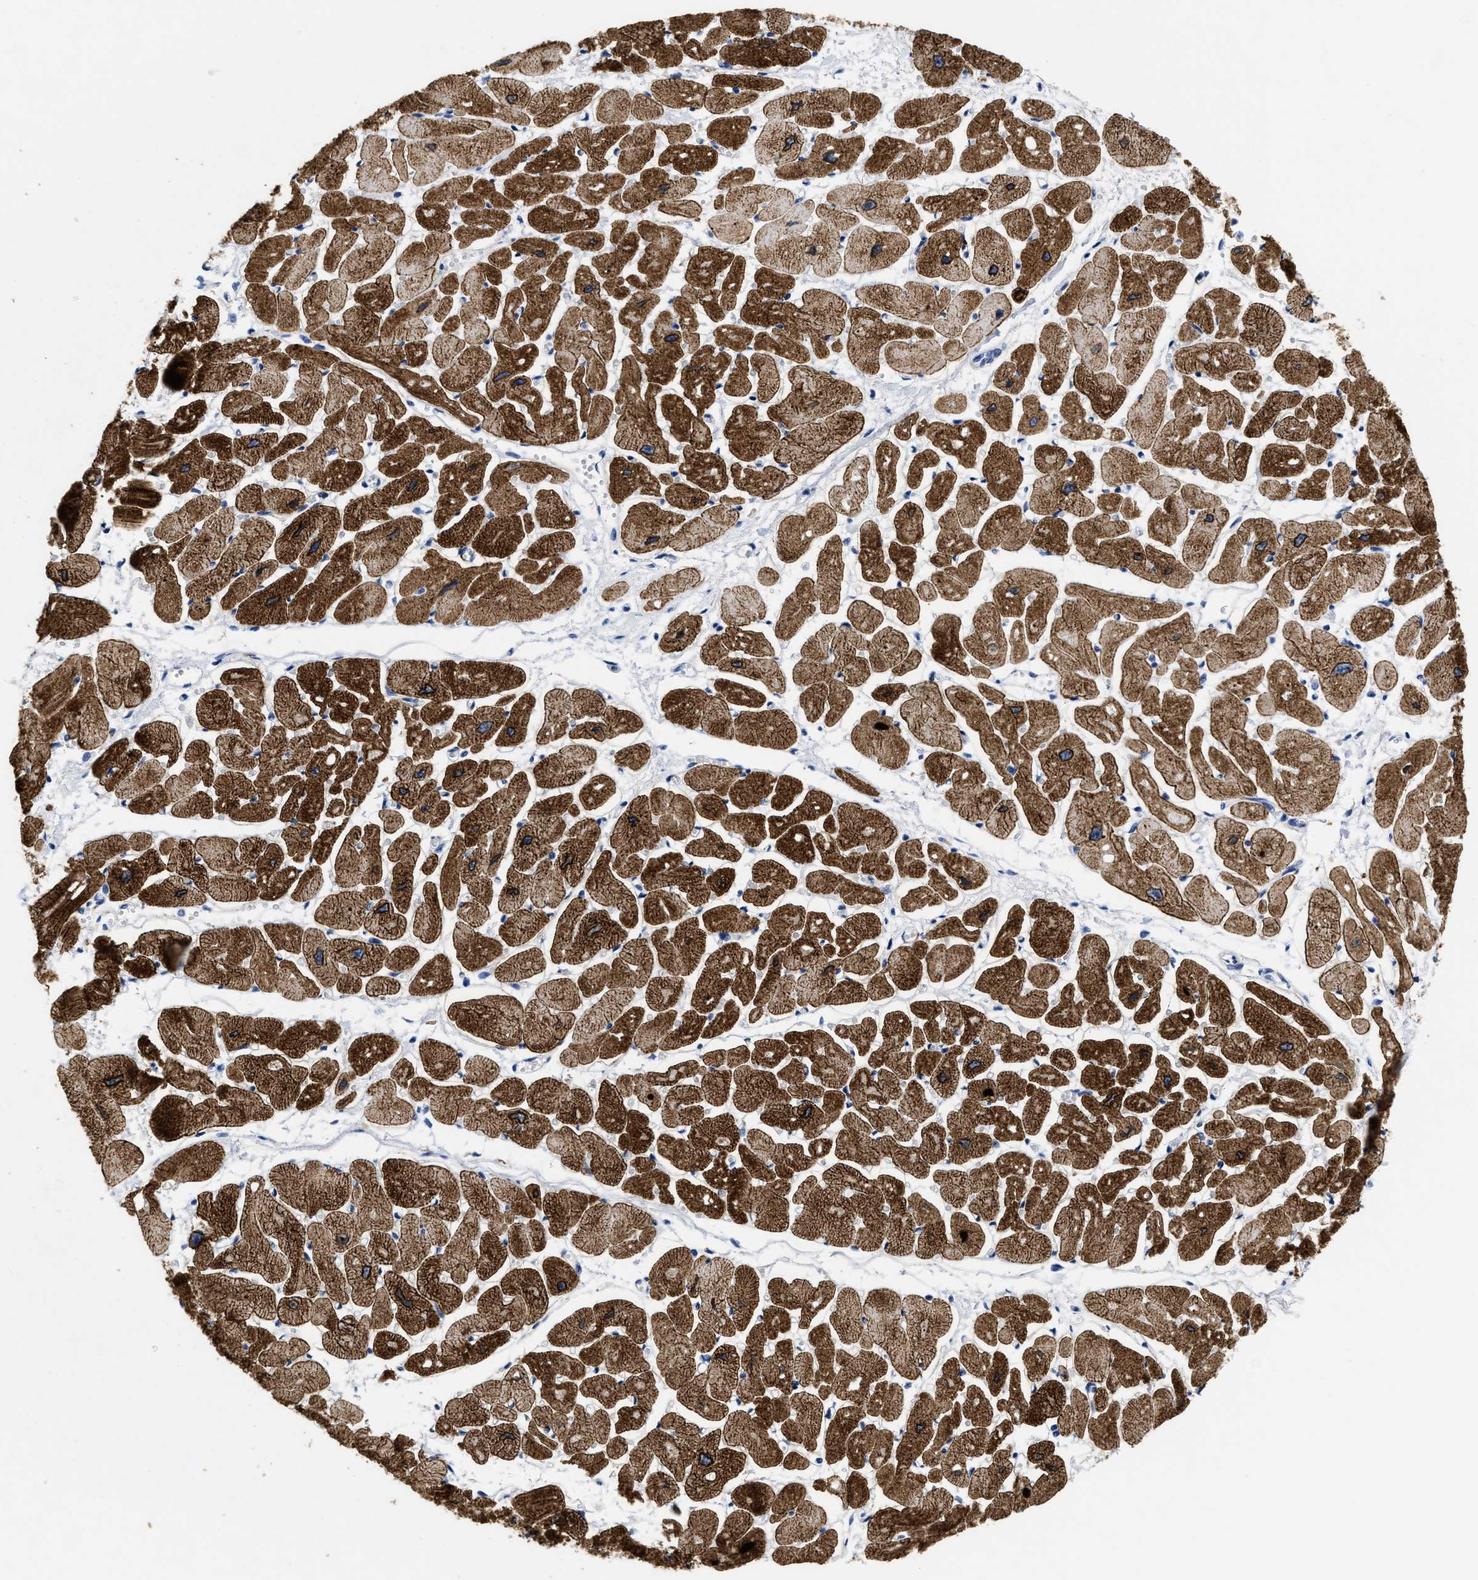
{"staining": {"intensity": "strong", "quantity": ">75%", "location": "cytoplasmic/membranous"}, "tissue": "heart muscle", "cell_type": "Cardiomyocytes", "image_type": "normal", "snomed": [{"axis": "morphology", "description": "Normal tissue, NOS"}, {"axis": "topography", "description": "Heart"}], "caption": "This micrograph reveals immunohistochemistry (IHC) staining of unremarkable heart muscle, with high strong cytoplasmic/membranous positivity in about >75% of cardiomyocytes.", "gene": "TBRG4", "patient": {"sex": "female", "age": 54}}